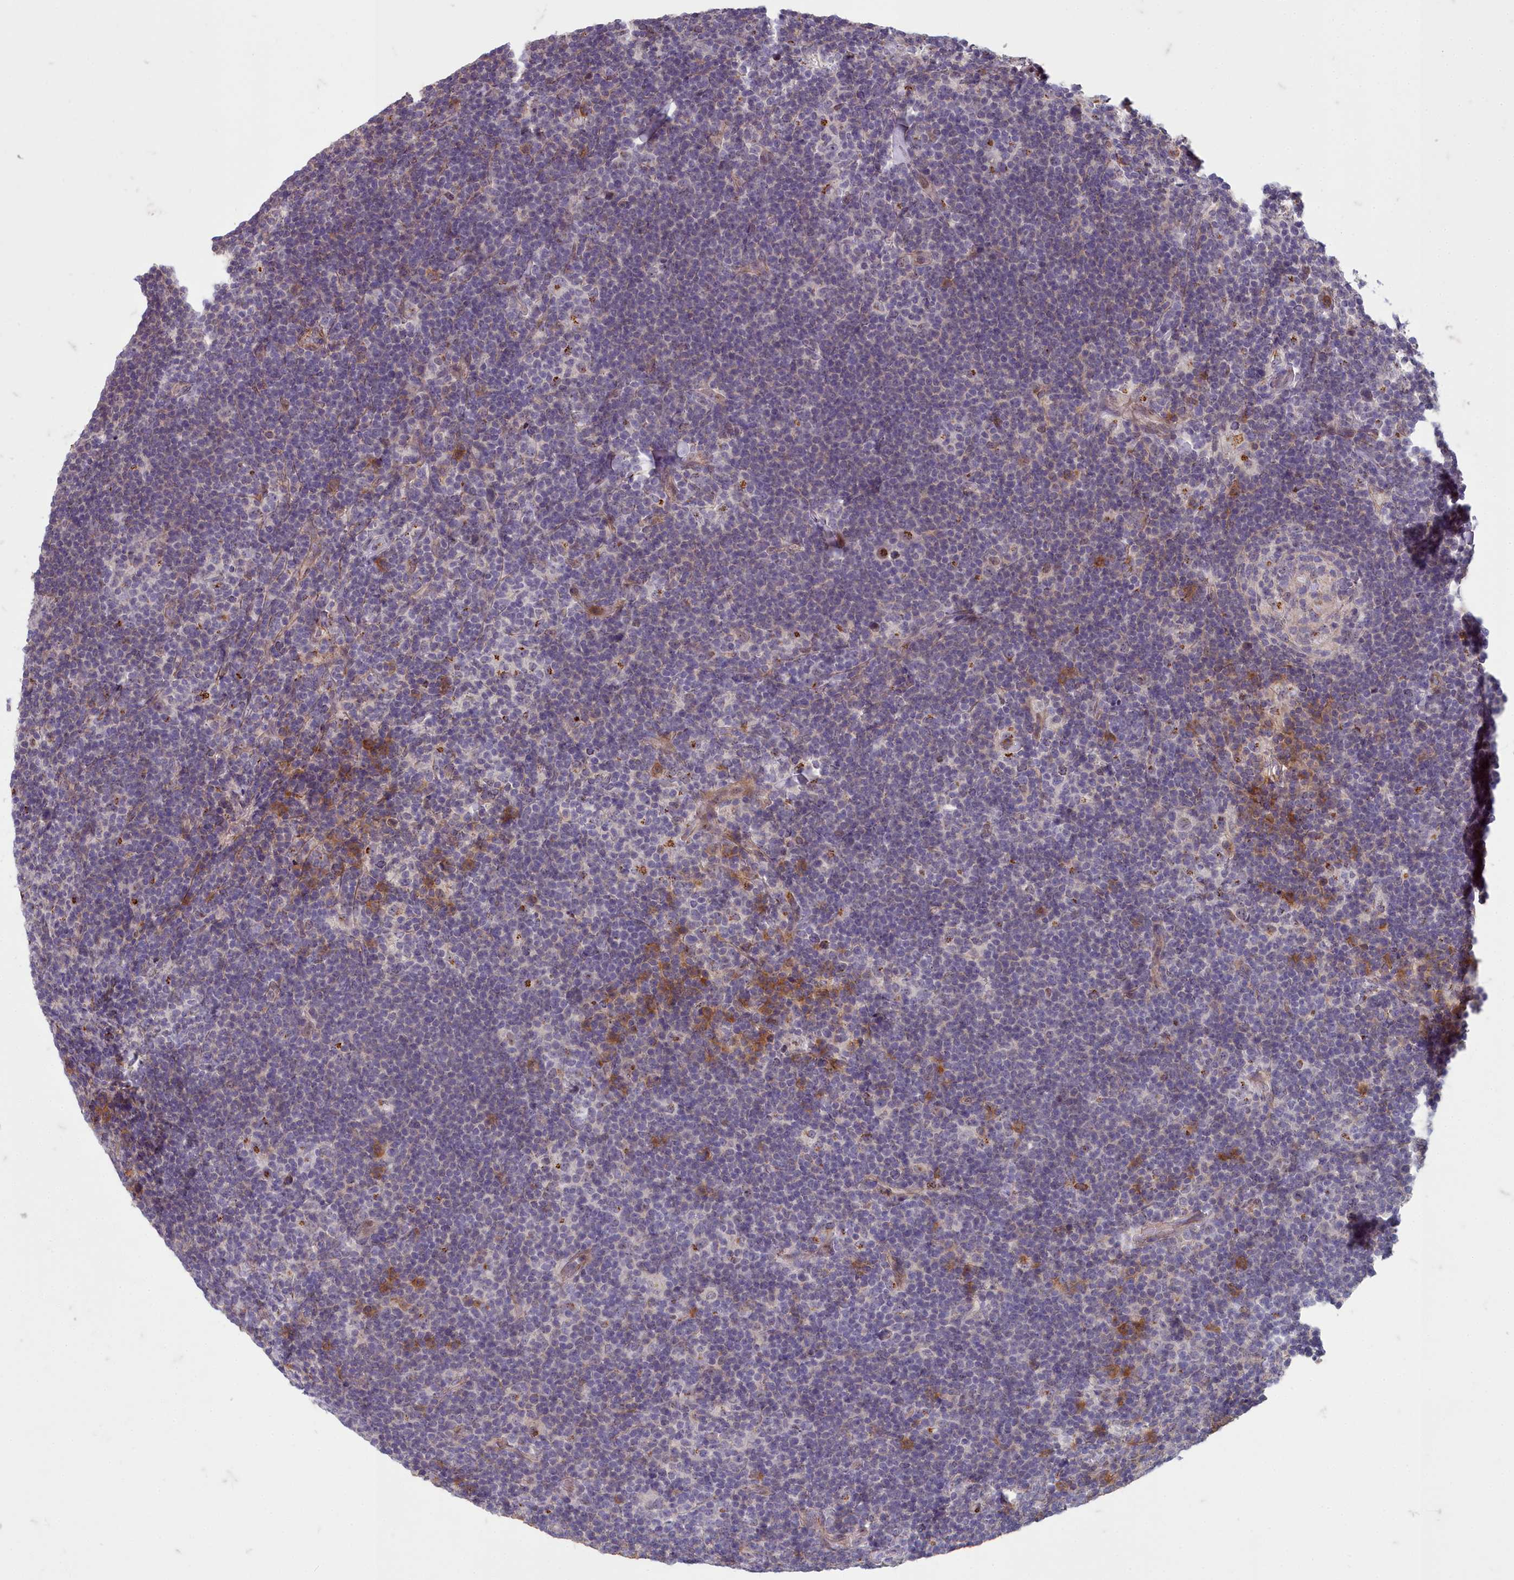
{"staining": {"intensity": "moderate", "quantity": "<25%", "location": "cytoplasmic/membranous"}, "tissue": "lymphoma", "cell_type": "Tumor cells", "image_type": "cancer", "snomed": [{"axis": "morphology", "description": "Hodgkin's disease, NOS"}, {"axis": "topography", "description": "Lymph node"}], "caption": "Brown immunohistochemical staining in Hodgkin's disease reveals moderate cytoplasmic/membranous positivity in about <25% of tumor cells.", "gene": "ZNF626", "patient": {"sex": "female", "age": 57}}